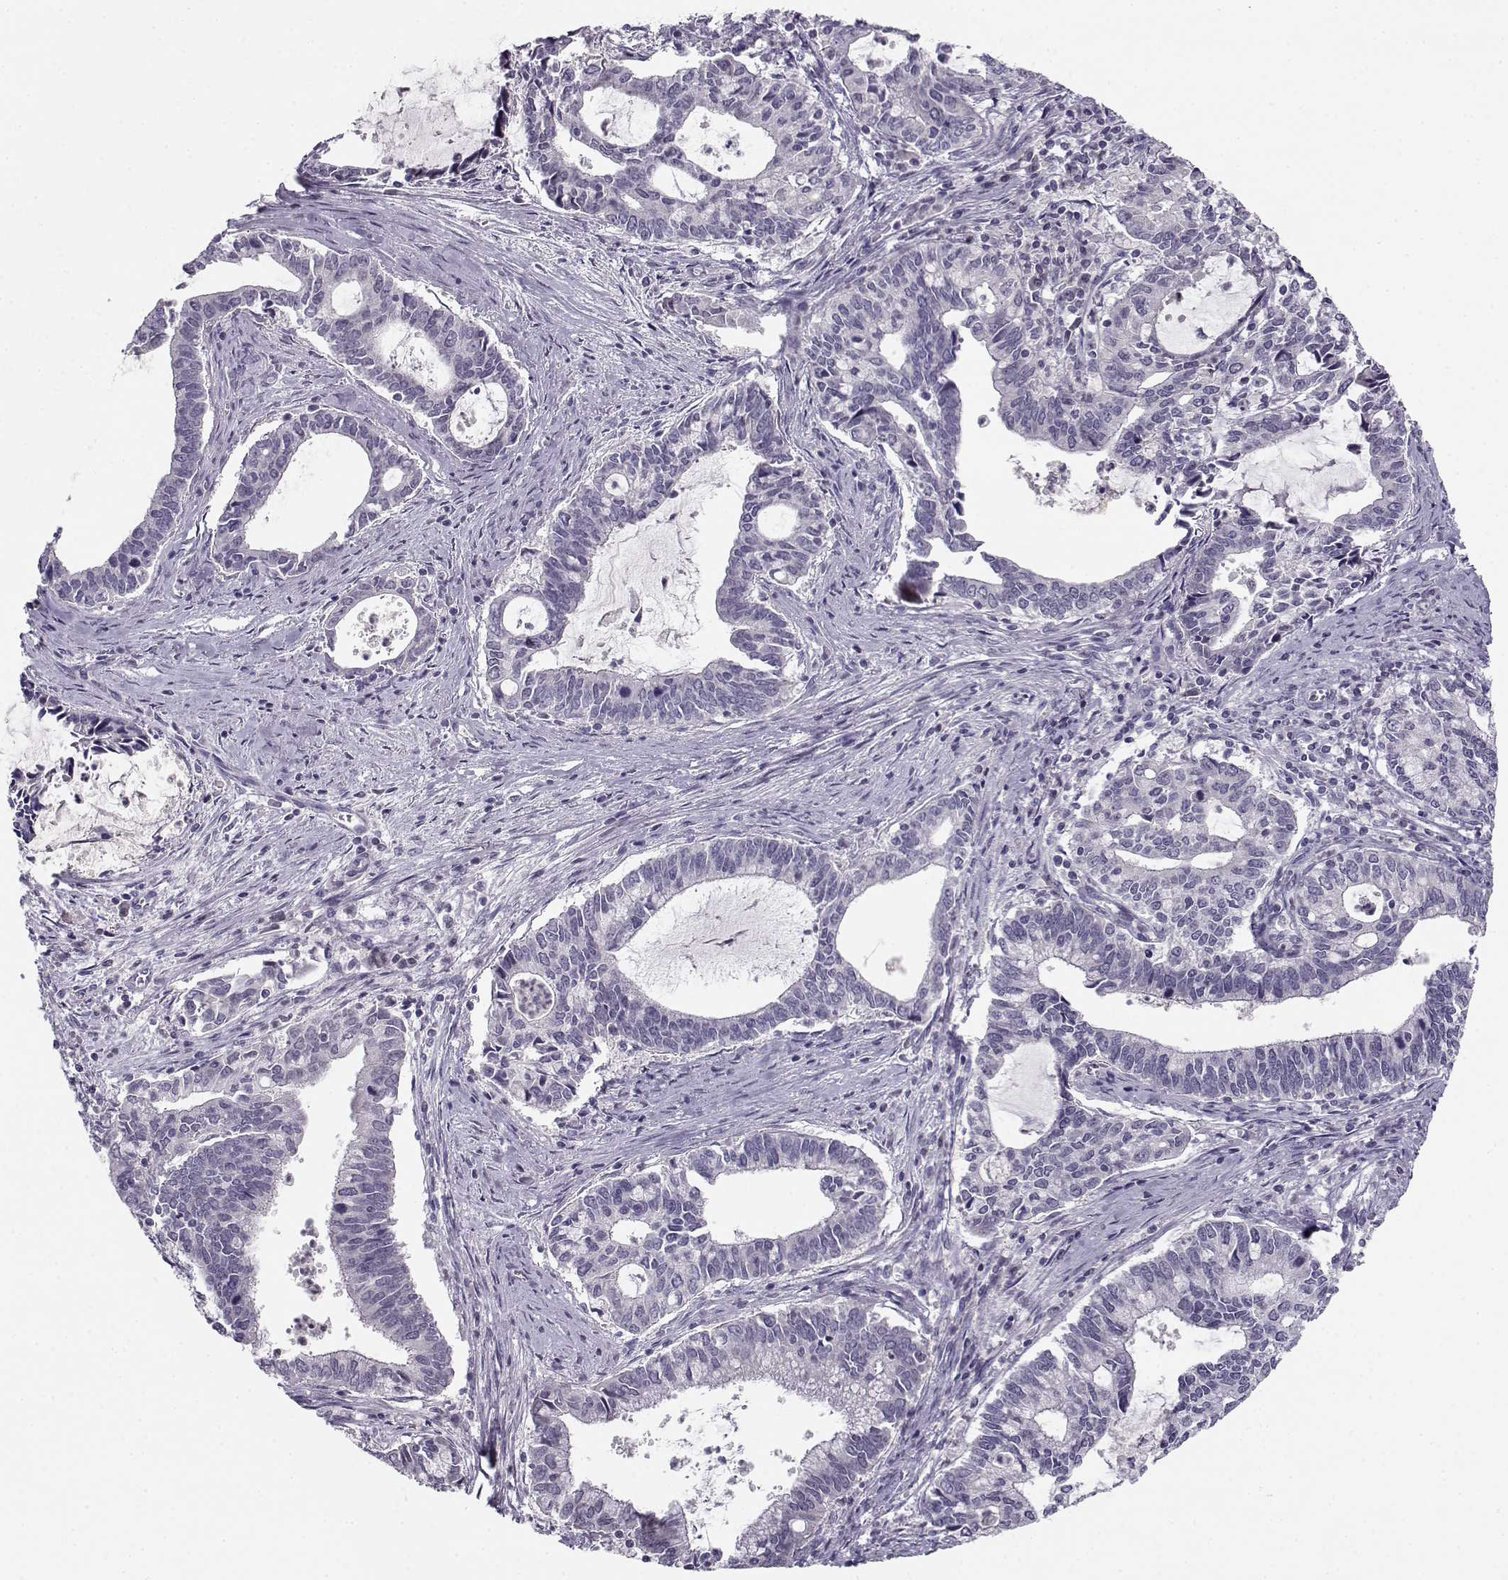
{"staining": {"intensity": "negative", "quantity": "none", "location": "none"}, "tissue": "cervical cancer", "cell_type": "Tumor cells", "image_type": "cancer", "snomed": [{"axis": "morphology", "description": "Adenocarcinoma, NOS"}, {"axis": "topography", "description": "Cervix"}], "caption": "Tumor cells are negative for protein expression in human cervical cancer (adenocarcinoma).", "gene": "DDX25", "patient": {"sex": "female", "age": 42}}